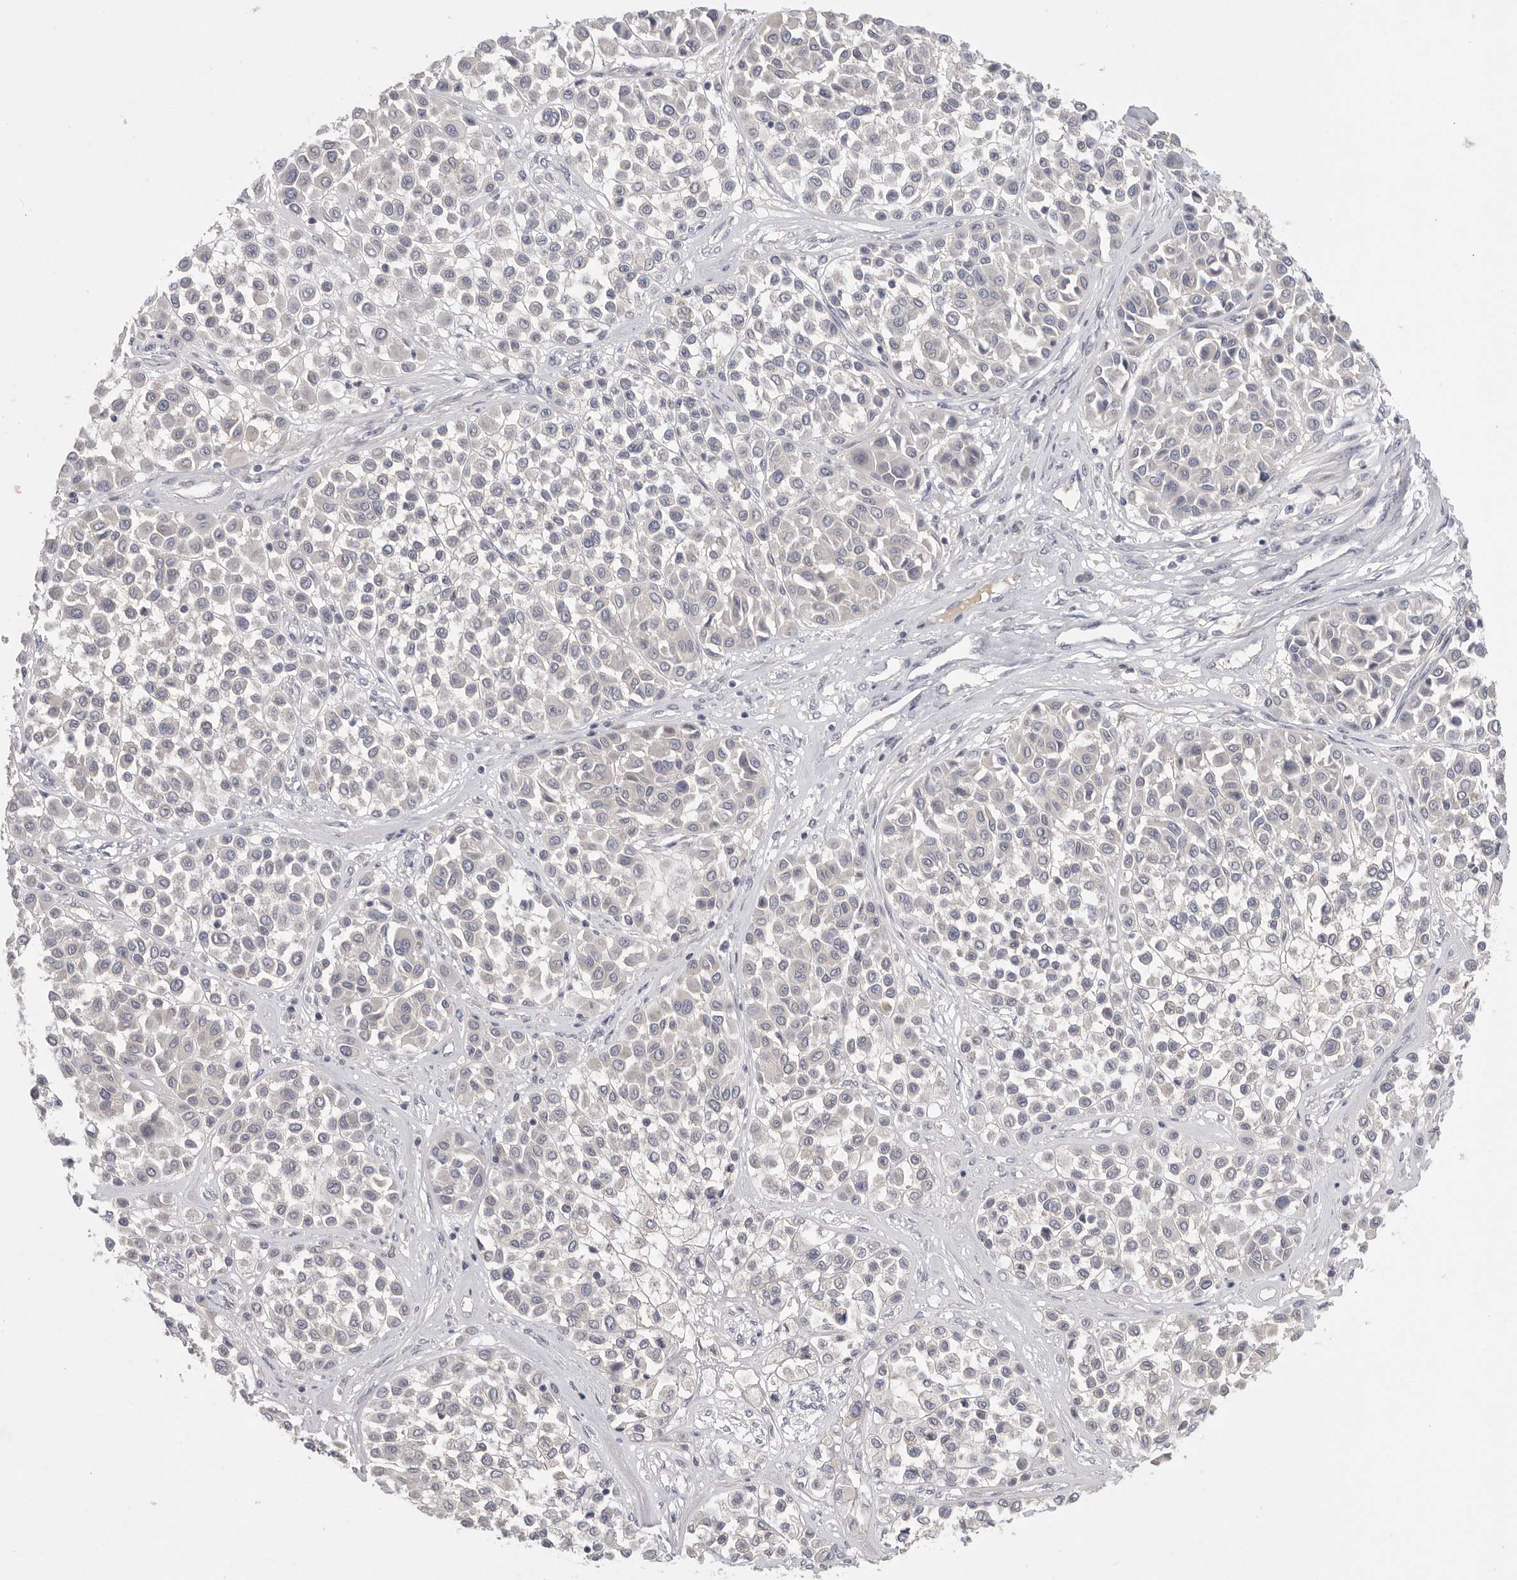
{"staining": {"intensity": "negative", "quantity": "none", "location": "none"}, "tissue": "melanoma", "cell_type": "Tumor cells", "image_type": "cancer", "snomed": [{"axis": "morphology", "description": "Malignant melanoma, Metastatic site"}, {"axis": "topography", "description": "Soft tissue"}], "caption": "Photomicrograph shows no significant protein expression in tumor cells of malignant melanoma (metastatic site). The staining was performed using DAB (3,3'-diaminobenzidine) to visualize the protein expression in brown, while the nuclei were stained in blue with hematoxylin (Magnification: 20x).", "gene": "CFAP298", "patient": {"sex": "male", "age": 41}}